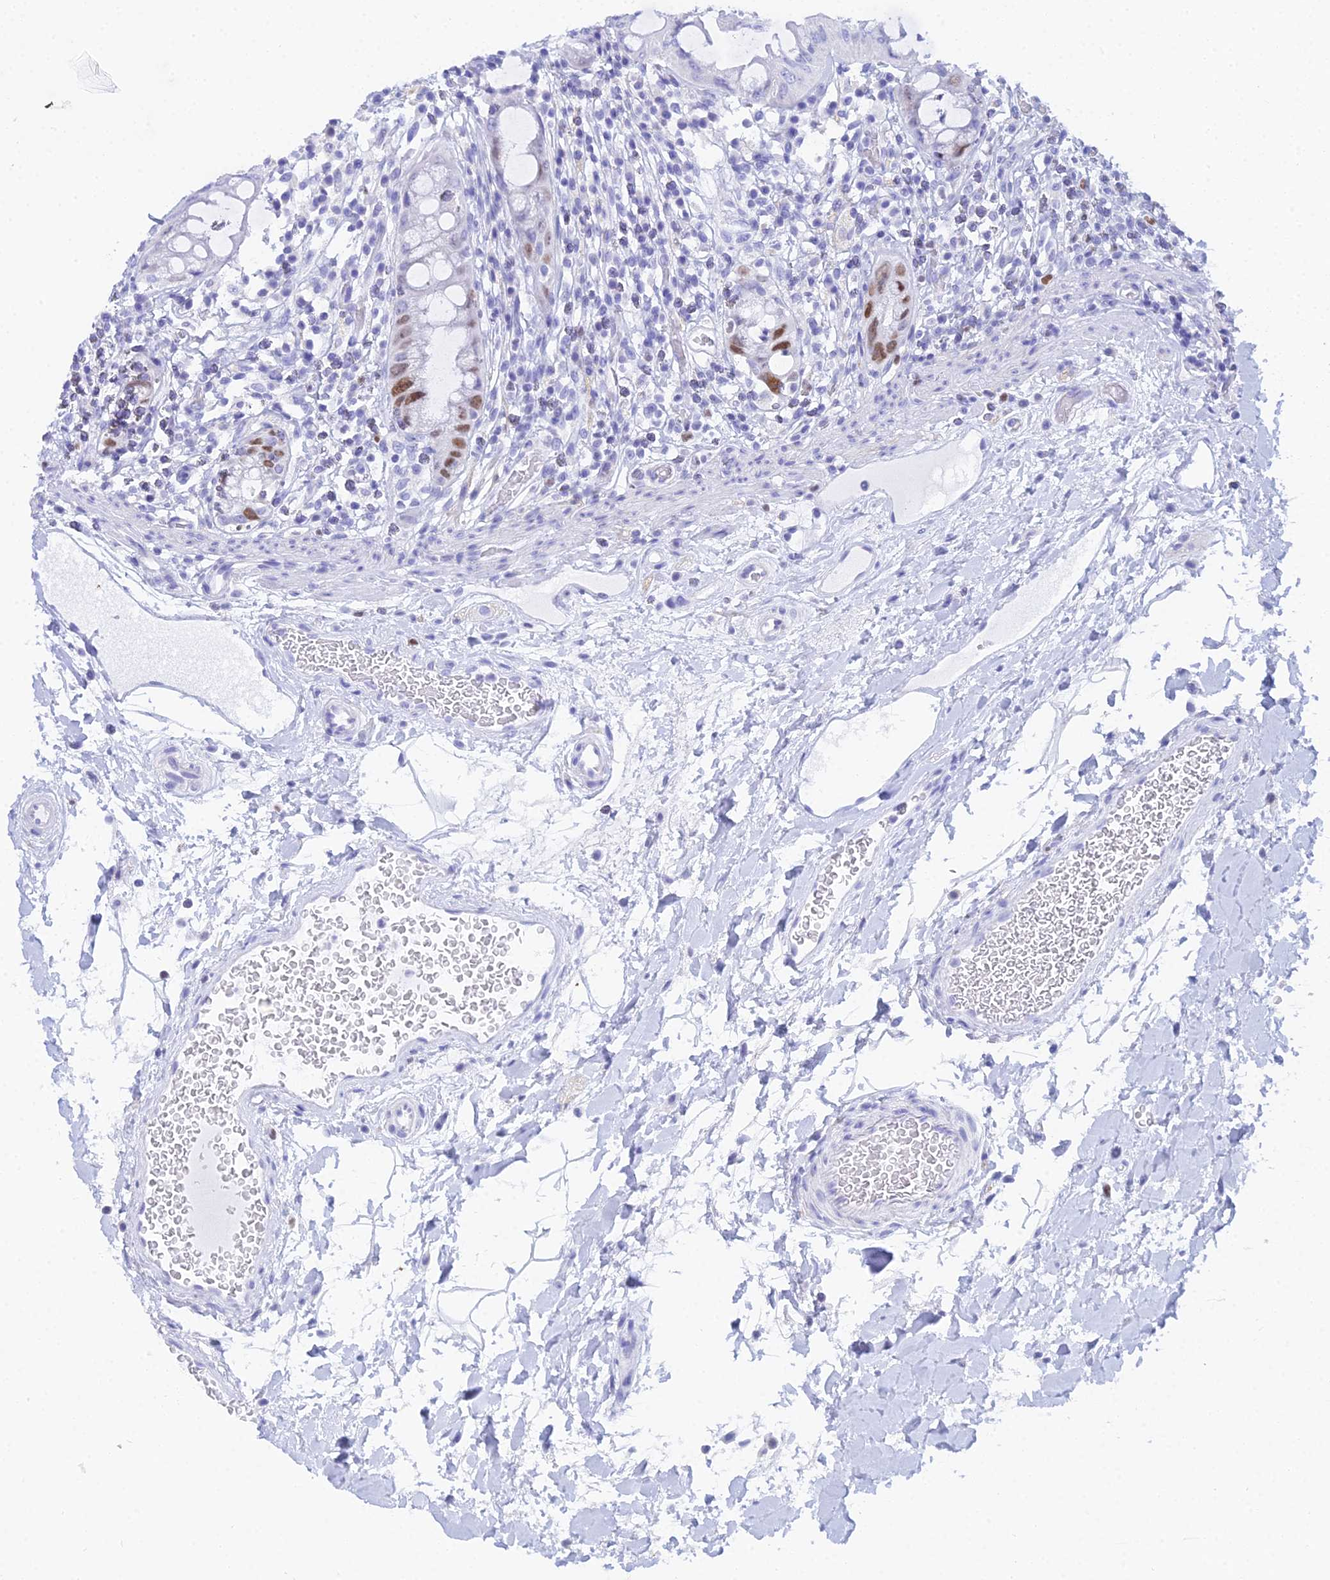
{"staining": {"intensity": "moderate", "quantity": "<25%", "location": "nuclear"}, "tissue": "rectum", "cell_type": "Glandular cells", "image_type": "normal", "snomed": [{"axis": "morphology", "description": "Normal tissue, NOS"}, {"axis": "topography", "description": "Rectum"}], "caption": "A brown stain highlights moderate nuclear staining of a protein in glandular cells of unremarkable rectum.", "gene": "MCM2", "patient": {"sex": "female", "age": 57}}